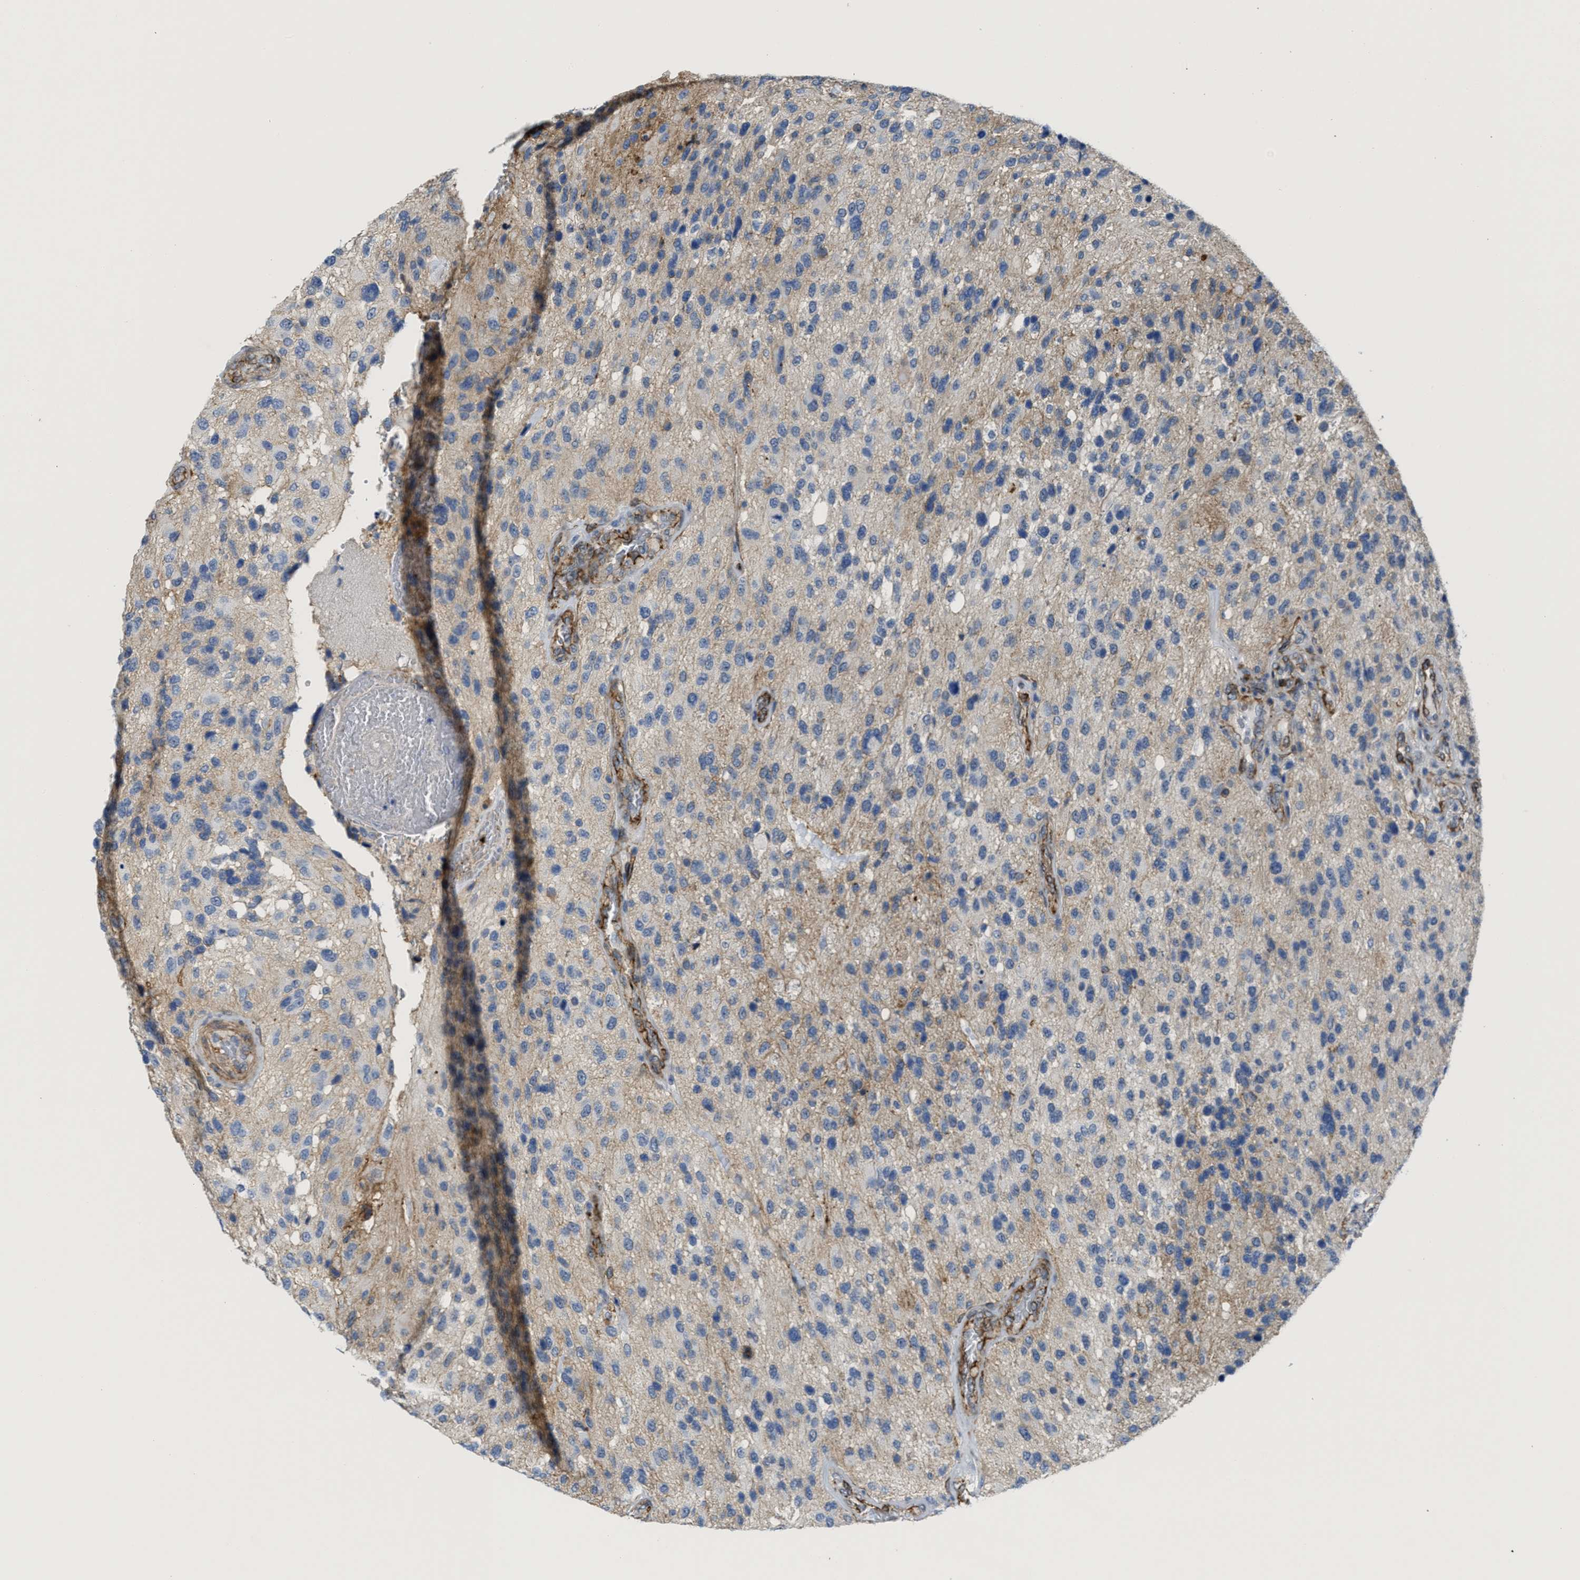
{"staining": {"intensity": "weak", "quantity": "<25%", "location": "cytoplasmic/membranous"}, "tissue": "glioma", "cell_type": "Tumor cells", "image_type": "cancer", "snomed": [{"axis": "morphology", "description": "Glioma, malignant, High grade"}, {"axis": "topography", "description": "Brain"}], "caption": "Human glioma stained for a protein using immunohistochemistry shows no staining in tumor cells.", "gene": "NAB1", "patient": {"sex": "female", "age": 58}}